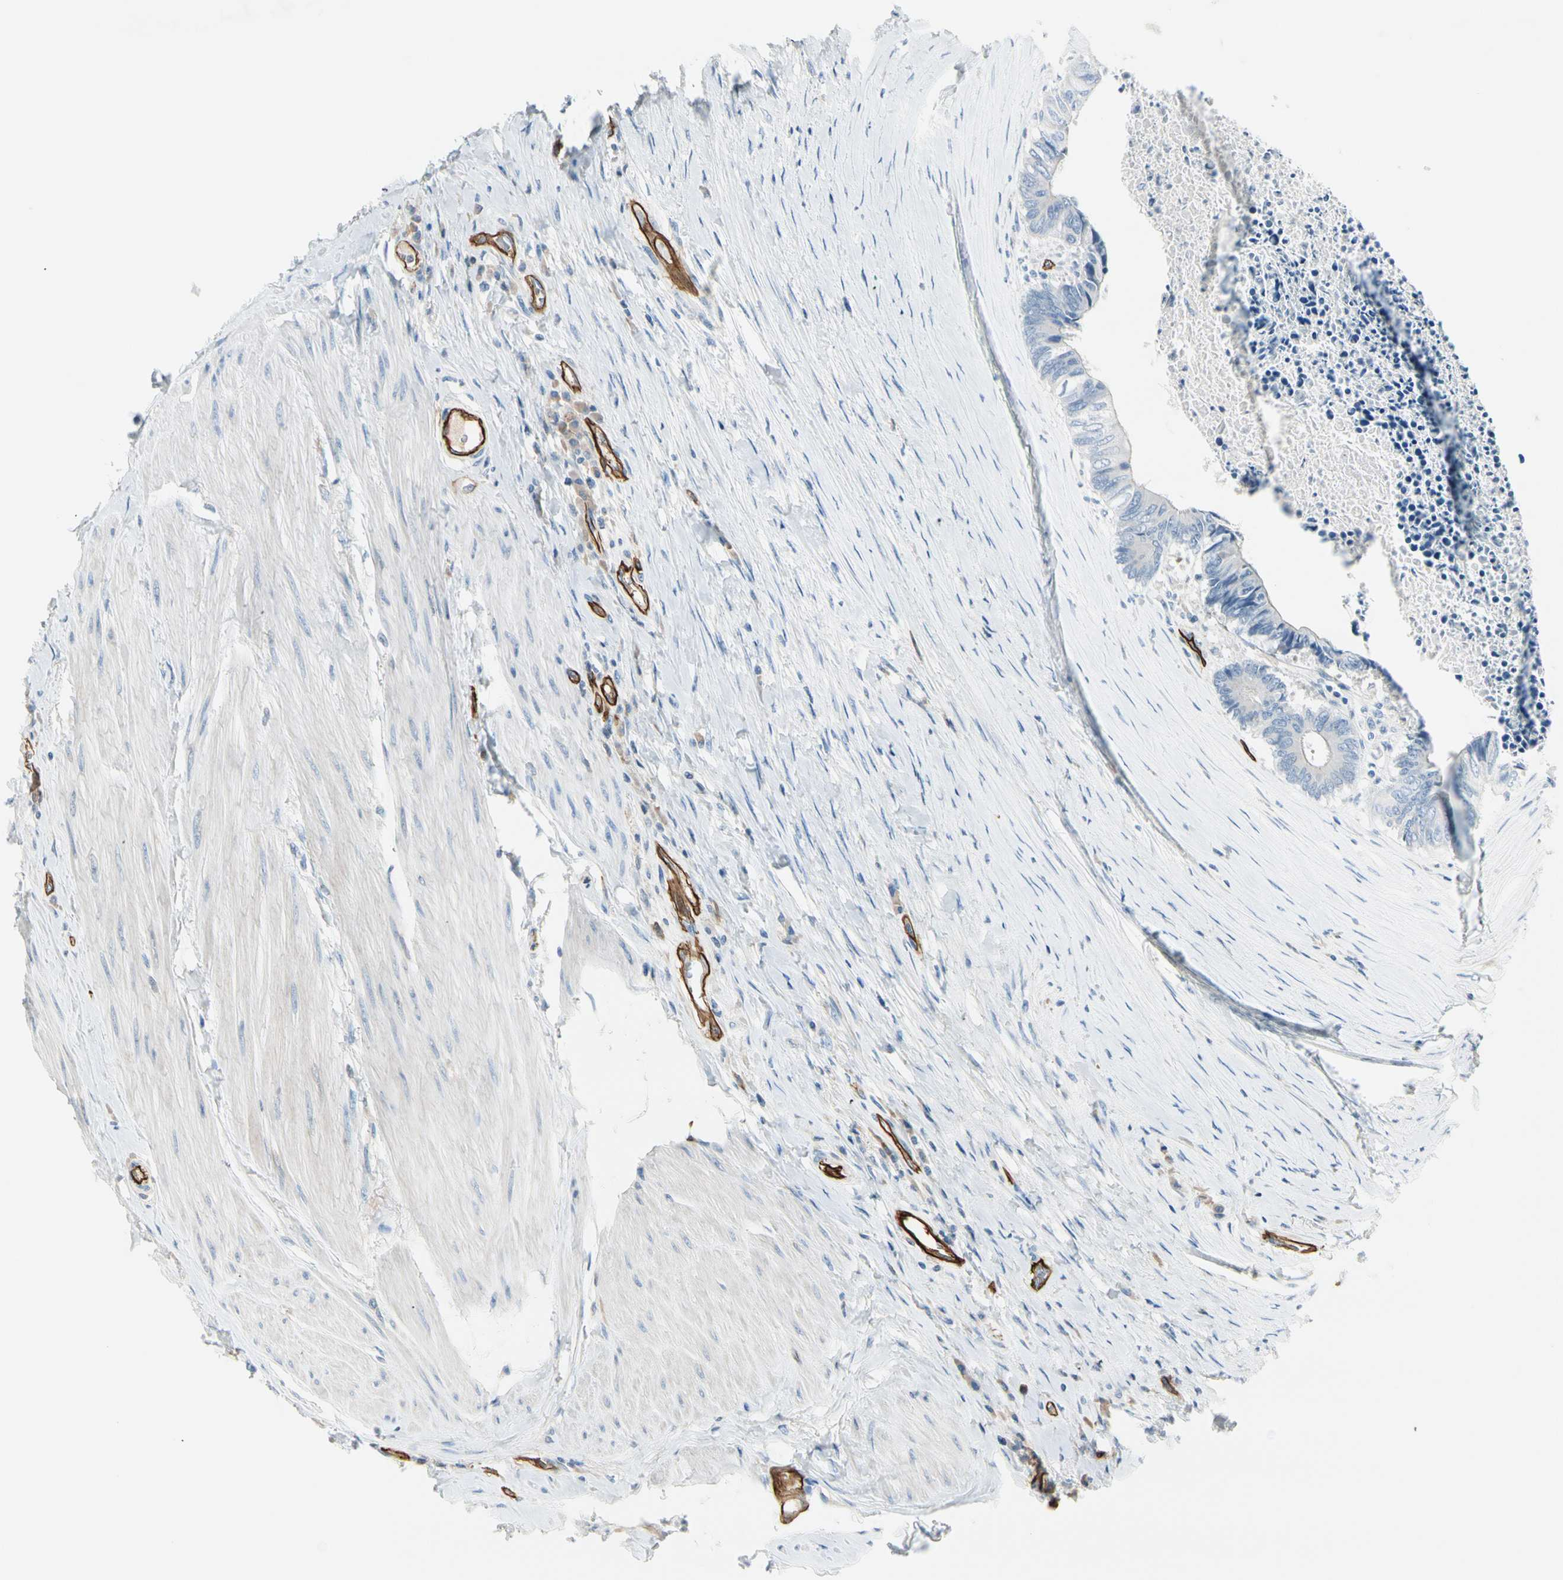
{"staining": {"intensity": "negative", "quantity": "none", "location": "none"}, "tissue": "colorectal cancer", "cell_type": "Tumor cells", "image_type": "cancer", "snomed": [{"axis": "morphology", "description": "Adenocarcinoma, NOS"}, {"axis": "topography", "description": "Rectum"}], "caption": "Image shows no significant protein positivity in tumor cells of adenocarcinoma (colorectal).", "gene": "CD93", "patient": {"sex": "male", "age": 63}}